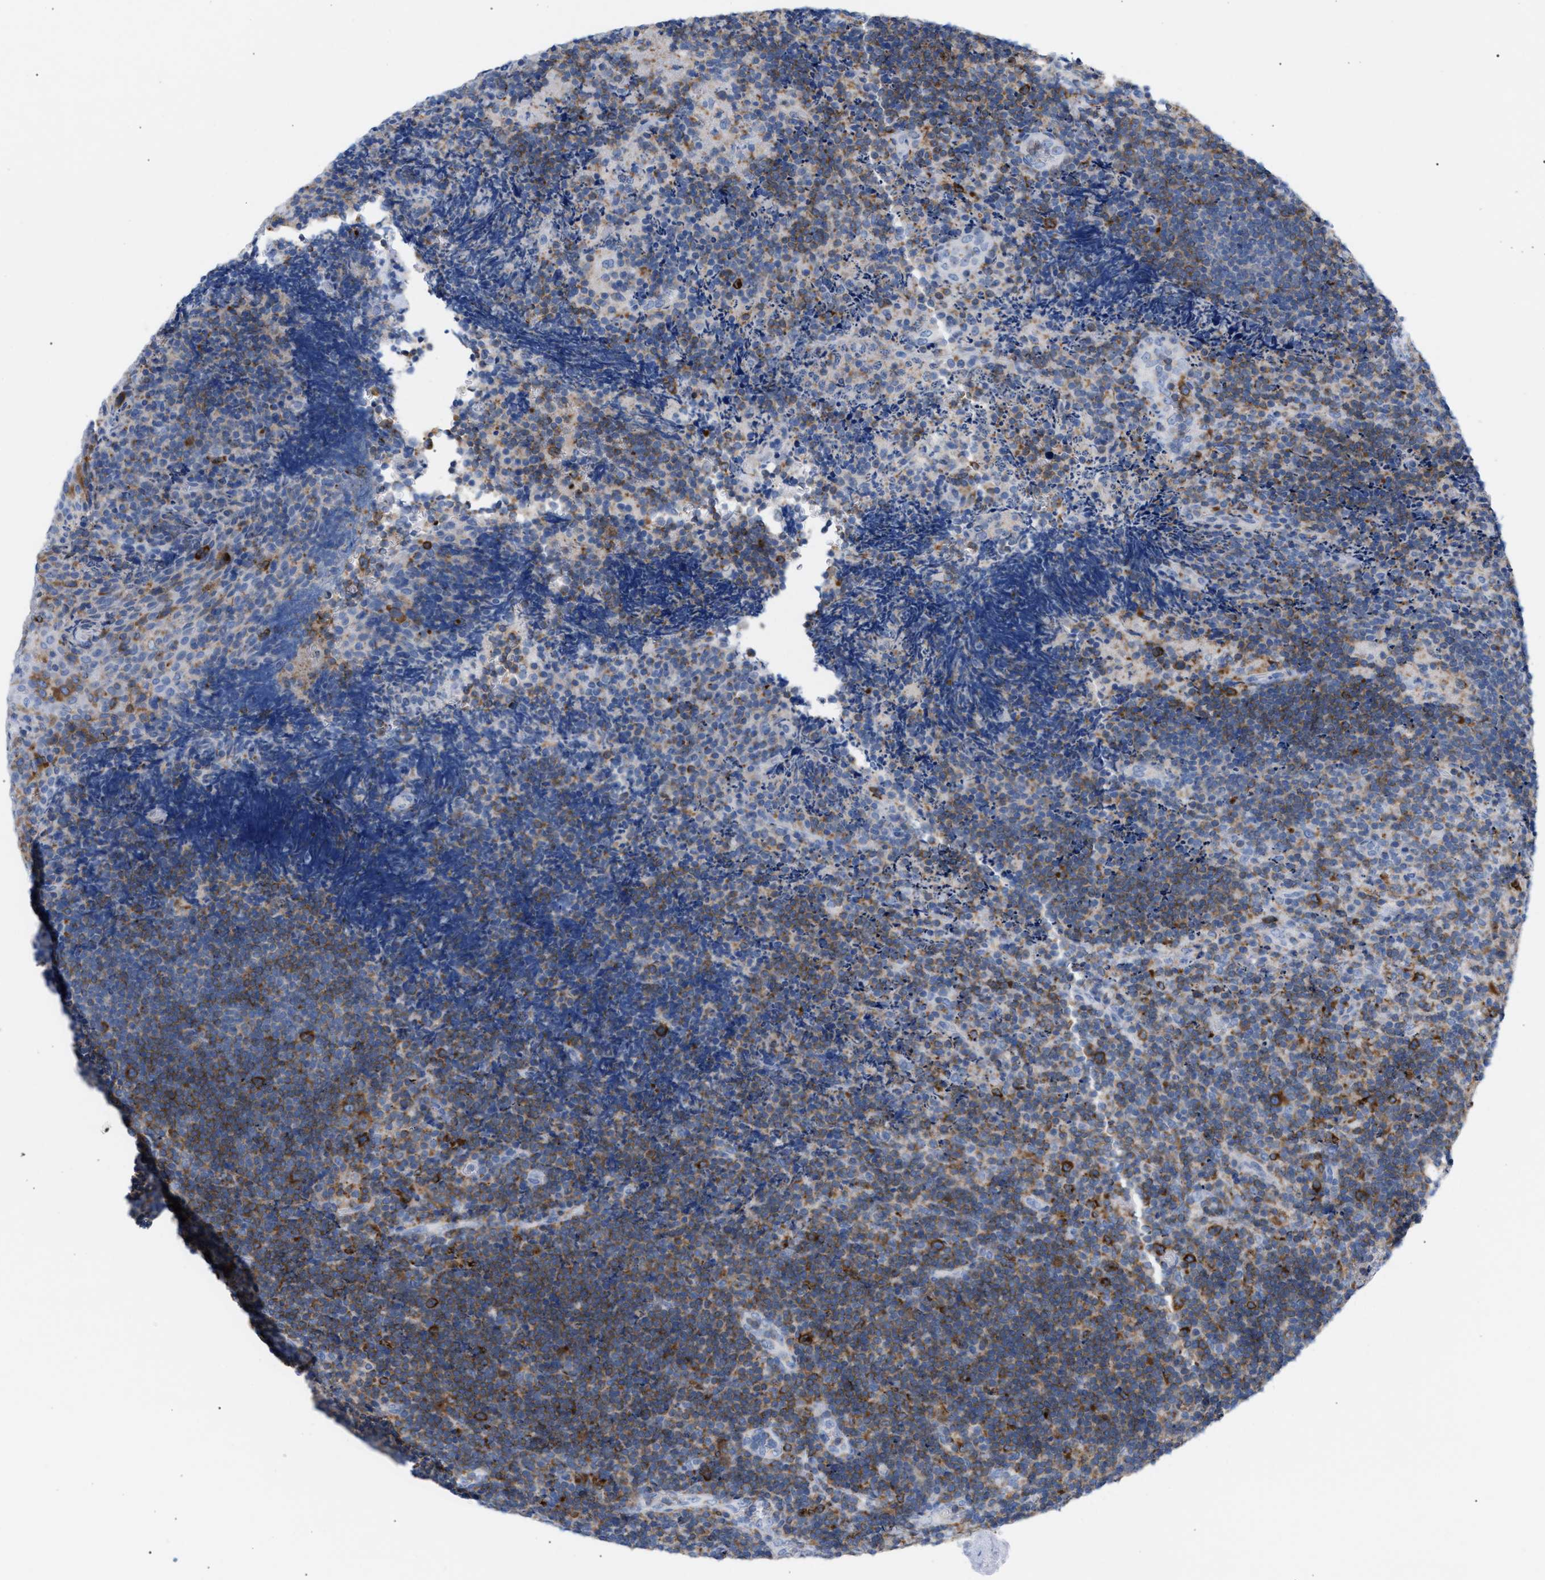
{"staining": {"intensity": "moderate", "quantity": ">75%", "location": "cytoplasmic/membranous"}, "tissue": "lymphoma", "cell_type": "Tumor cells", "image_type": "cancer", "snomed": [{"axis": "morphology", "description": "Malignant lymphoma, non-Hodgkin's type, High grade"}, {"axis": "topography", "description": "Tonsil"}], "caption": "Brown immunohistochemical staining in malignant lymphoma, non-Hodgkin's type (high-grade) demonstrates moderate cytoplasmic/membranous staining in approximately >75% of tumor cells.", "gene": "TACC3", "patient": {"sex": "female", "age": 36}}